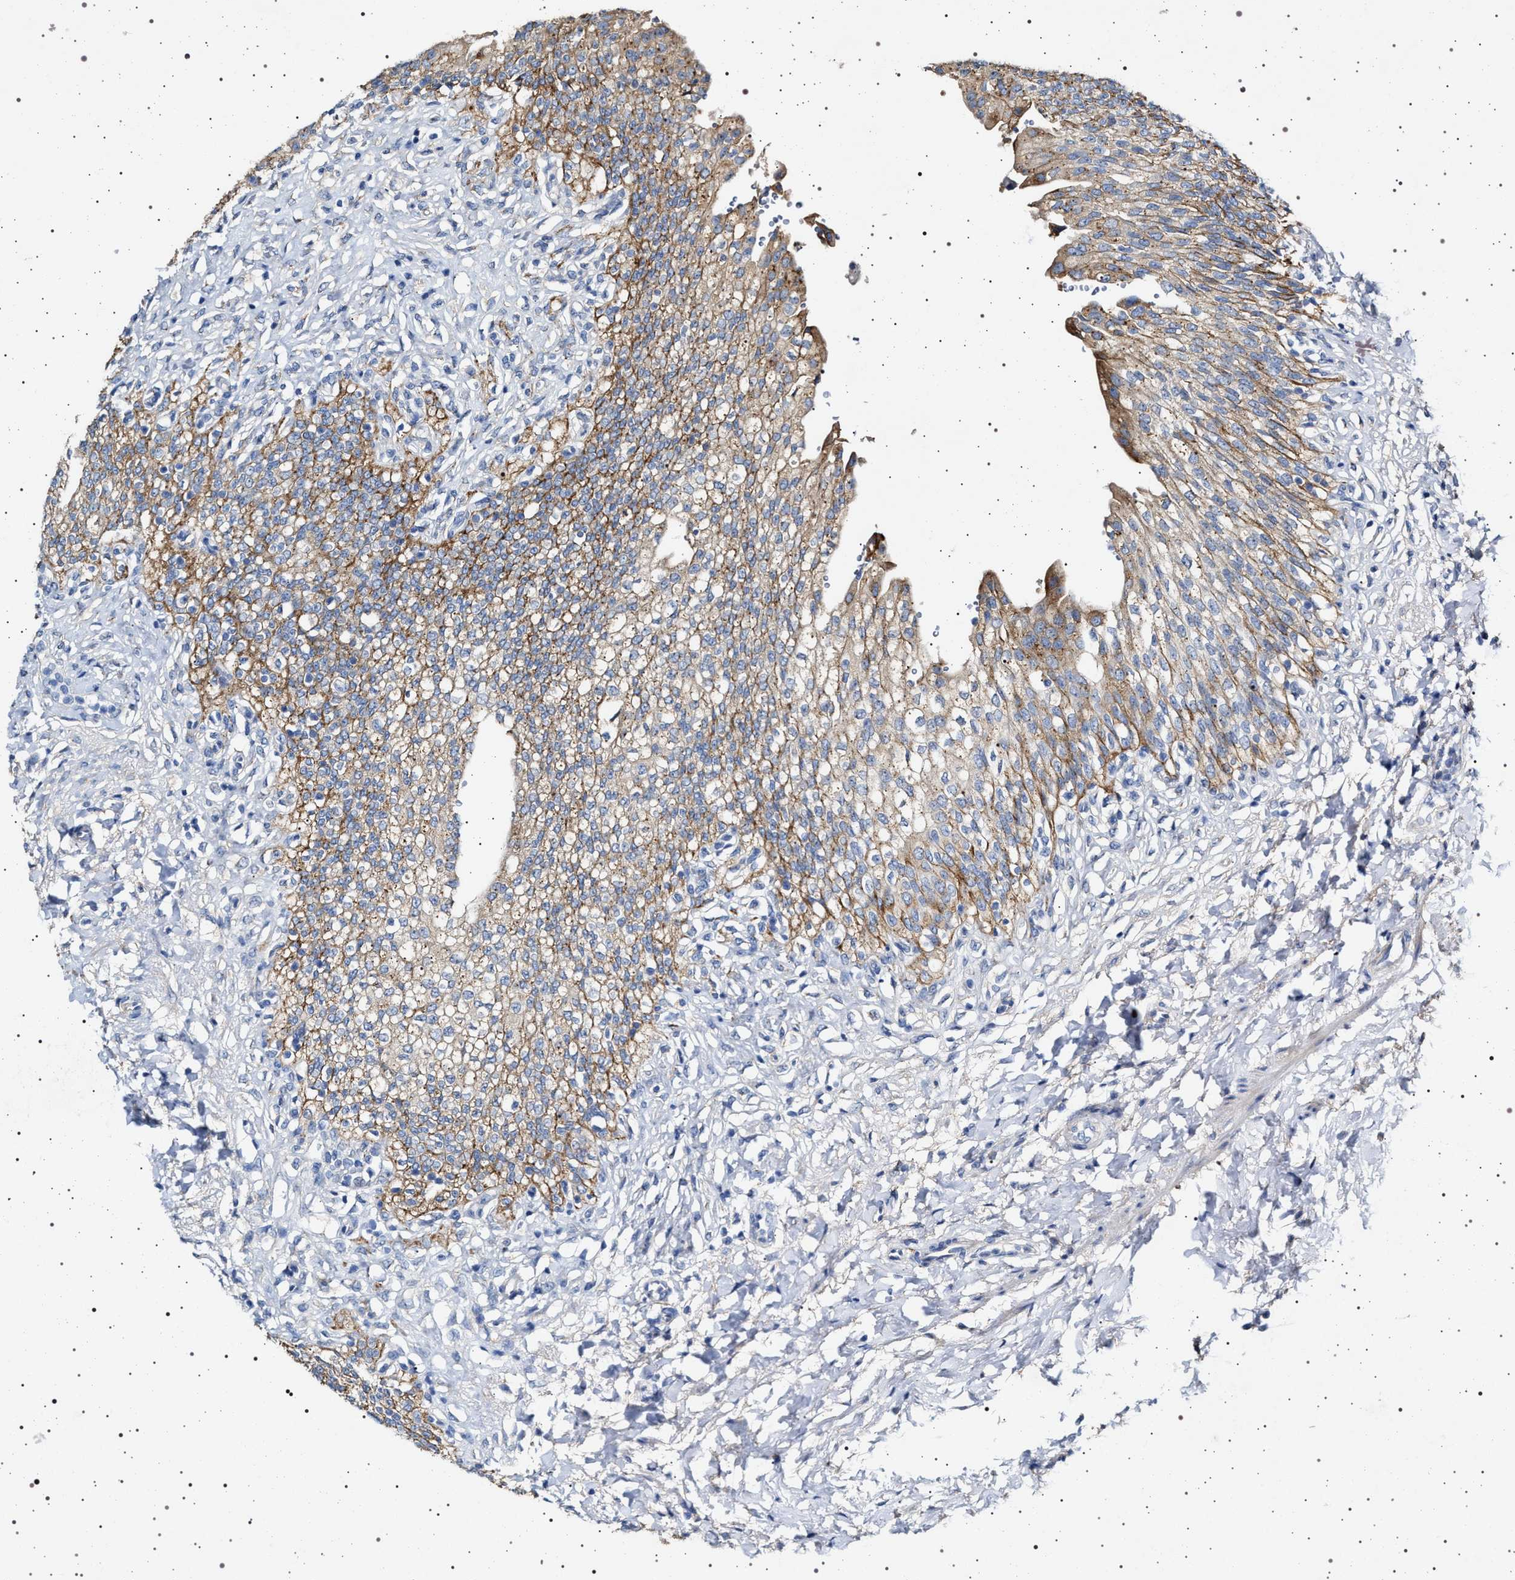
{"staining": {"intensity": "moderate", "quantity": ">75%", "location": "cytoplasmic/membranous"}, "tissue": "urinary bladder", "cell_type": "Urothelial cells", "image_type": "normal", "snomed": [{"axis": "morphology", "description": "Urothelial carcinoma, High grade"}, {"axis": "topography", "description": "Urinary bladder"}], "caption": "A medium amount of moderate cytoplasmic/membranous staining is seen in approximately >75% of urothelial cells in normal urinary bladder. (DAB (3,3'-diaminobenzidine) IHC with brightfield microscopy, high magnification).", "gene": "NAALADL2", "patient": {"sex": "male", "age": 46}}